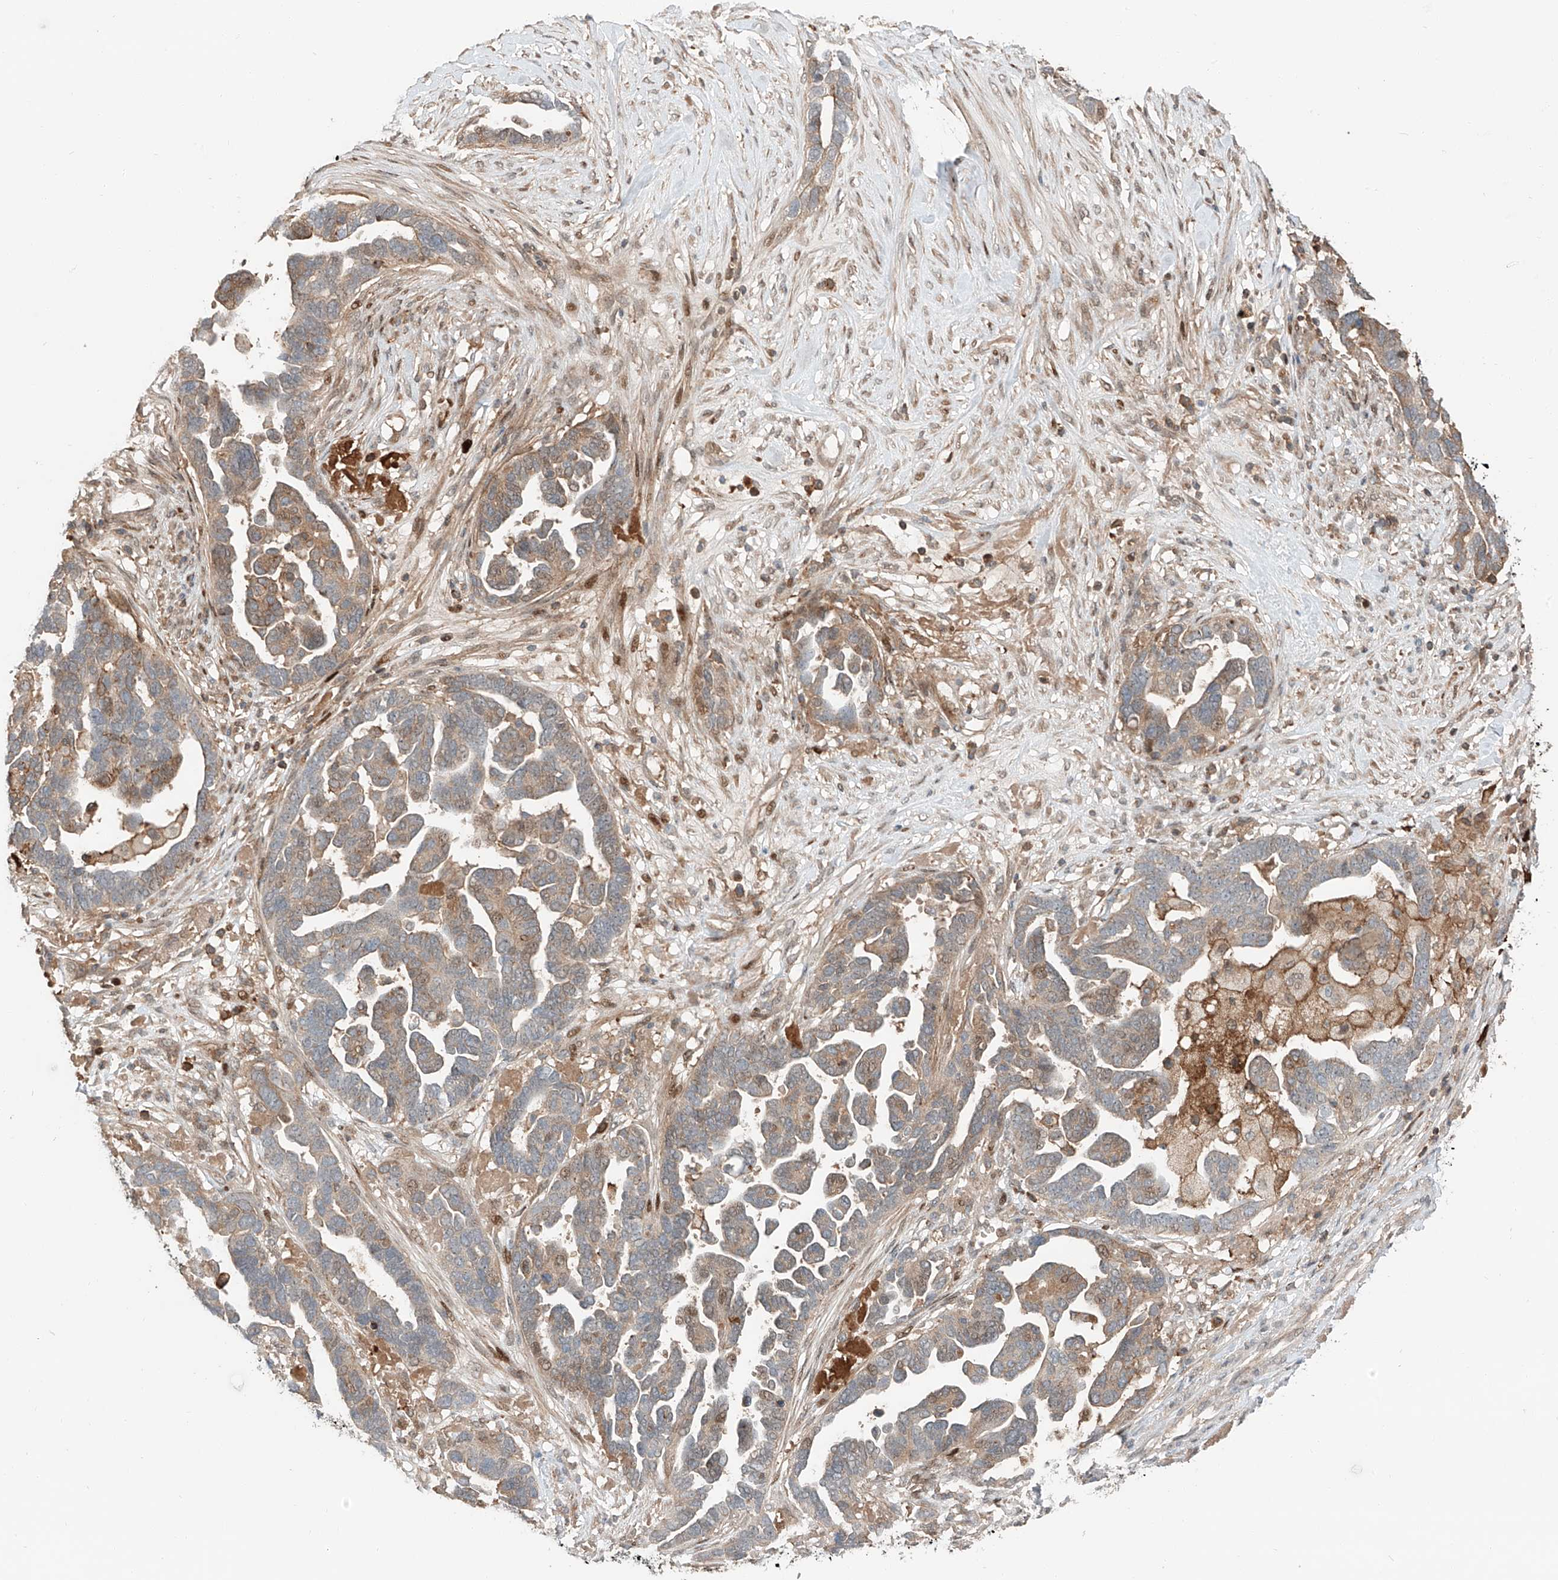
{"staining": {"intensity": "weak", "quantity": "25%-75%", "location": "cytoplasmic/membranous"}, "tissue": "ovarian cancer", "cell_type": "Tumor cells", "image_type": "cancer", "snomed": [{"axis": "morphology", "description": "Cystadenocarcinoma, serous, NOS"}, {"axis": "topography", "description": "Ovary"}], "caption": "Brown immunohistochemical staining in ovarian cancer demonstrates weak cytoplasmic/membranous positivity in about 25%-75% of tumor cells. Nuclei are stained in blue.", "gene": "CEP162", "patient": {"sex": "female", "age": 54}}